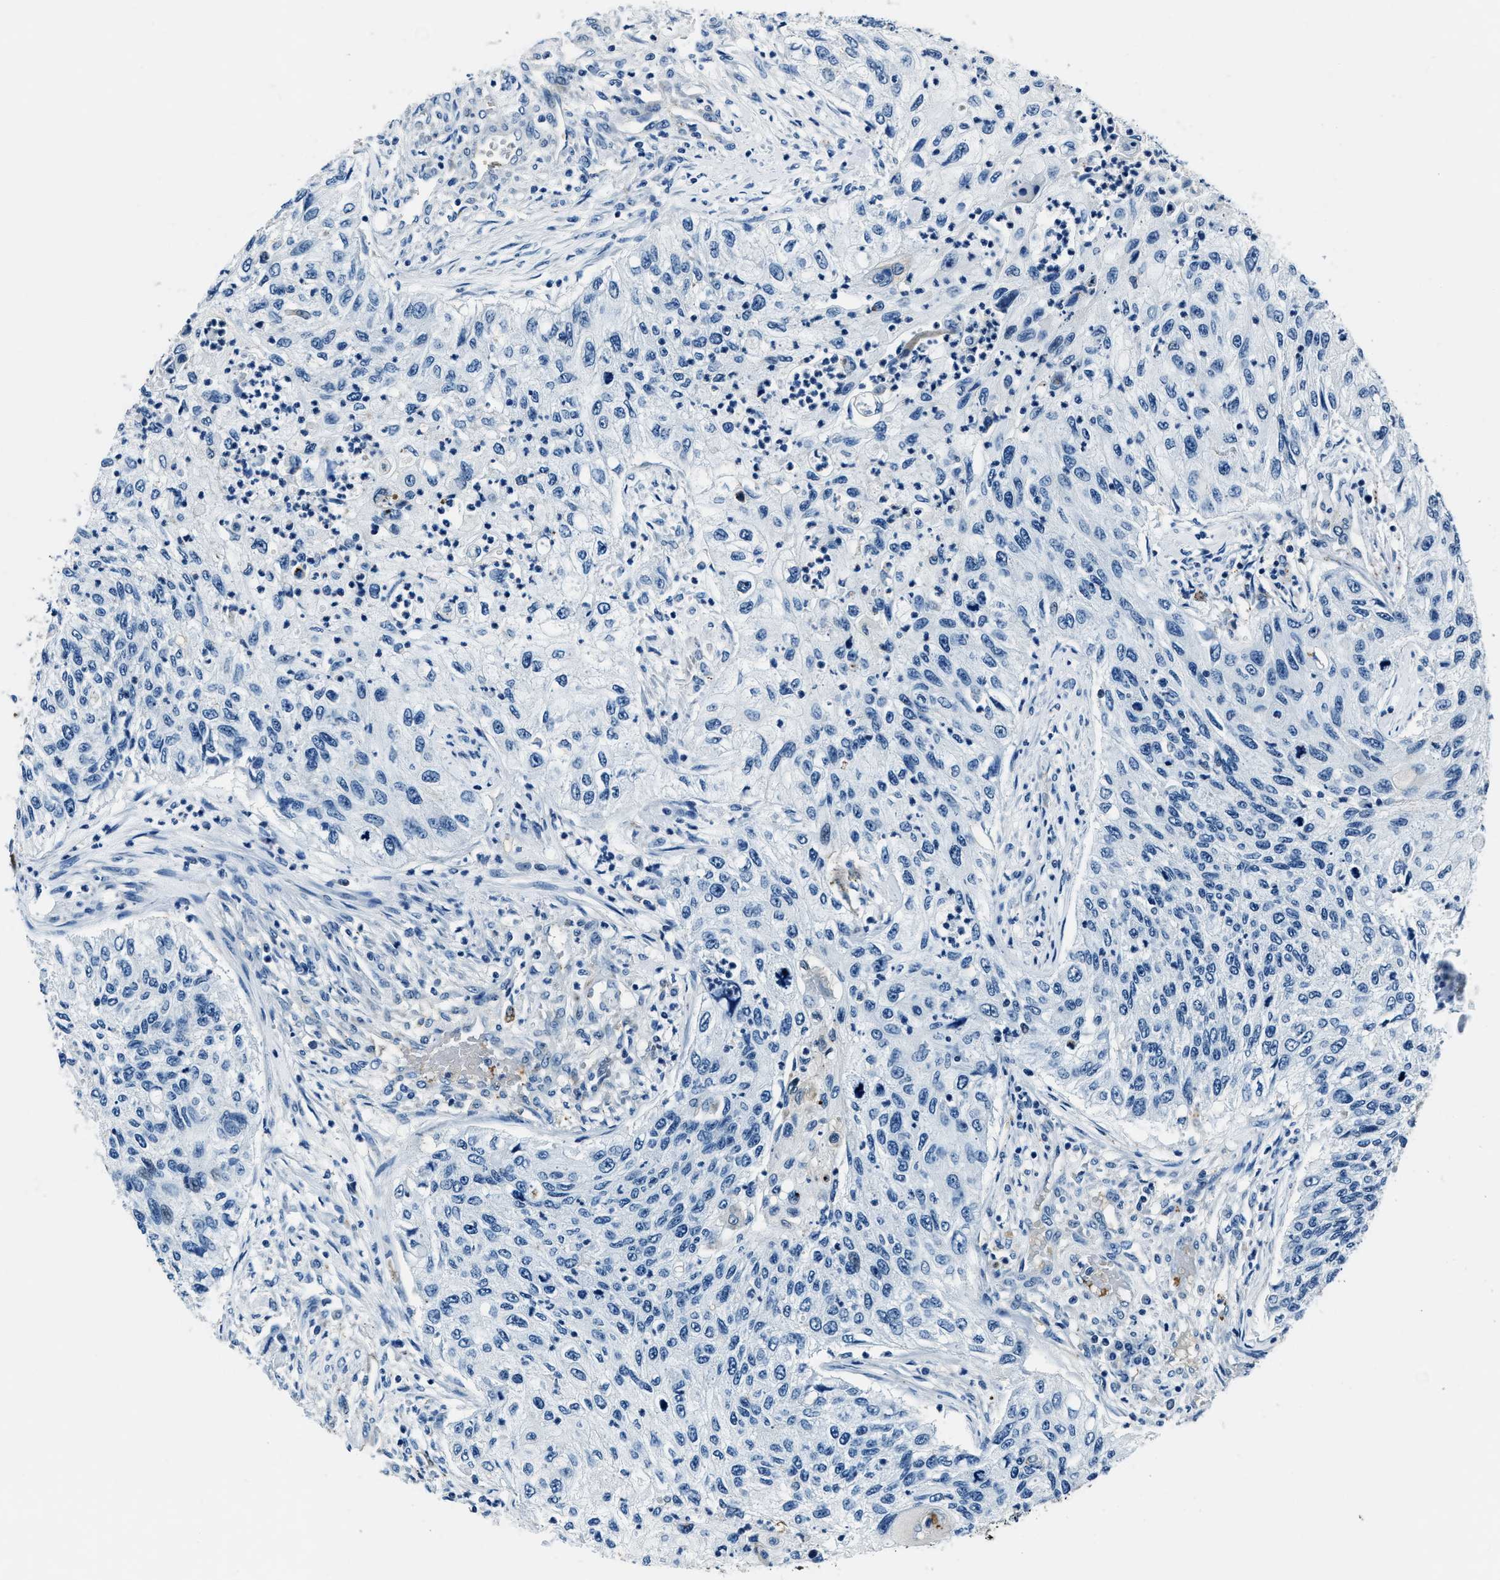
{"staining": {"intensity": "negative", "quantity": "none", "location": "none"}, "tissue": "urothelial cancer", "cell_type": "Tumor cells", "image_type": "cancer", "snomed": [{"axis": "morphology", "description": "Urothelial carcinoma, High grade"}, {"axis": "topography", "description": "Urinary bladder"}], "caption": "There is no significant staining in tumor cells of urothelial cancer. (Immunohistochemistry (ihc), brightfield microscopy, high magnification).", "gene": "PTPDC1", "patient": {"sex": "female", "age": 60}}